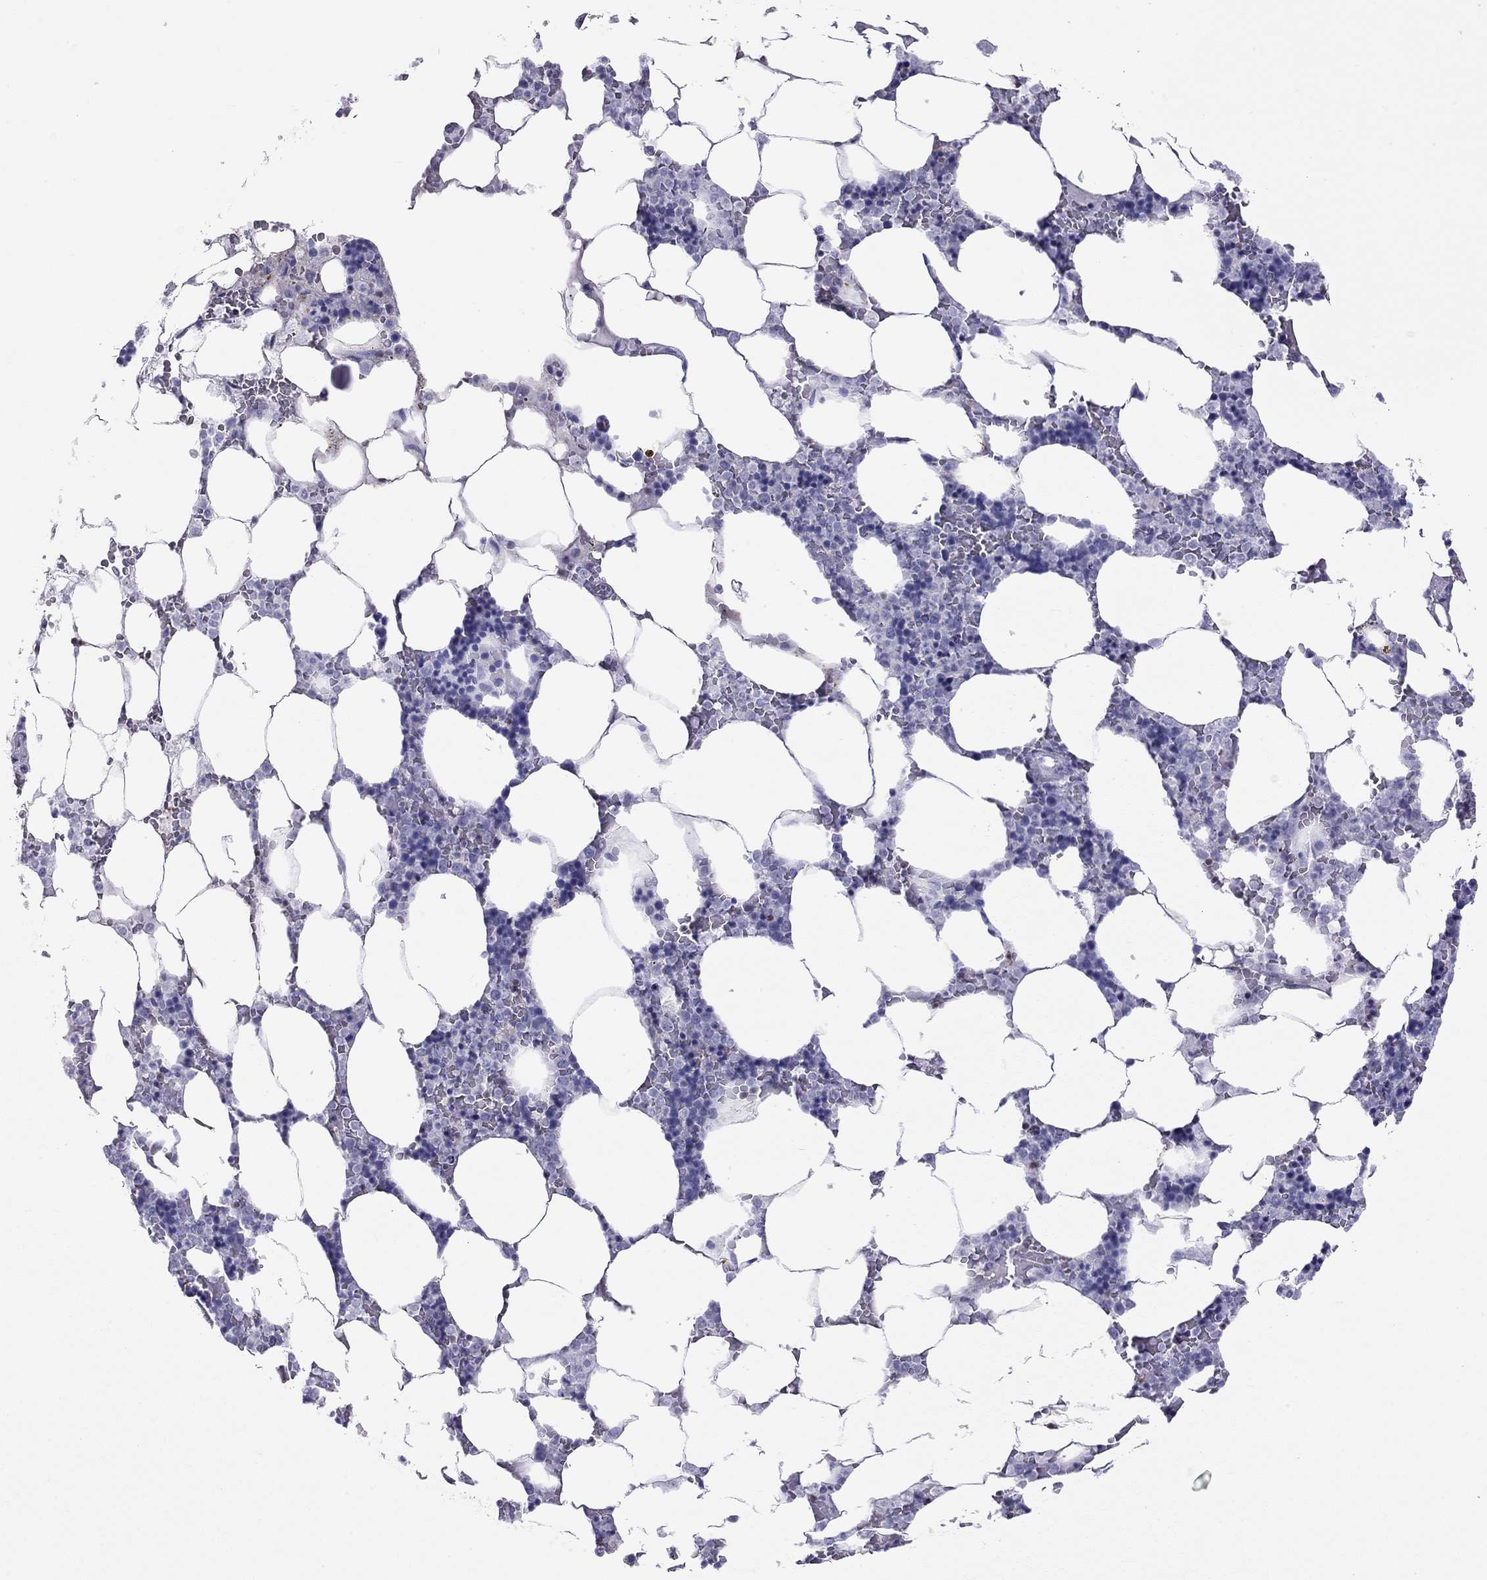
{"staining": {"intensity": "negative", "quantity": "none", "location": "none"}, "tissue": "bone marrow", "cell_type": "Hematopoietic cells", "image_type": "normal", "snomed": [{"axis": "morphology", "description": "Normal tissue, NOS"}, {"axis": "topography", "description": "Bone marrow"}], "caption": "High magnification brightfield microscopy of benign bone marrow stained with DAB (brown) and counterstained with hematoxylin (blue): hematopoietic cells show no significant expression. The staining is performed using DAB (3,3'-diaminobenzidine) brown chromogen with nuclei counter-stained in using hematoxylin.", "gene": "SH2D2A", "patient": {"sex": "male", "age": 63}}